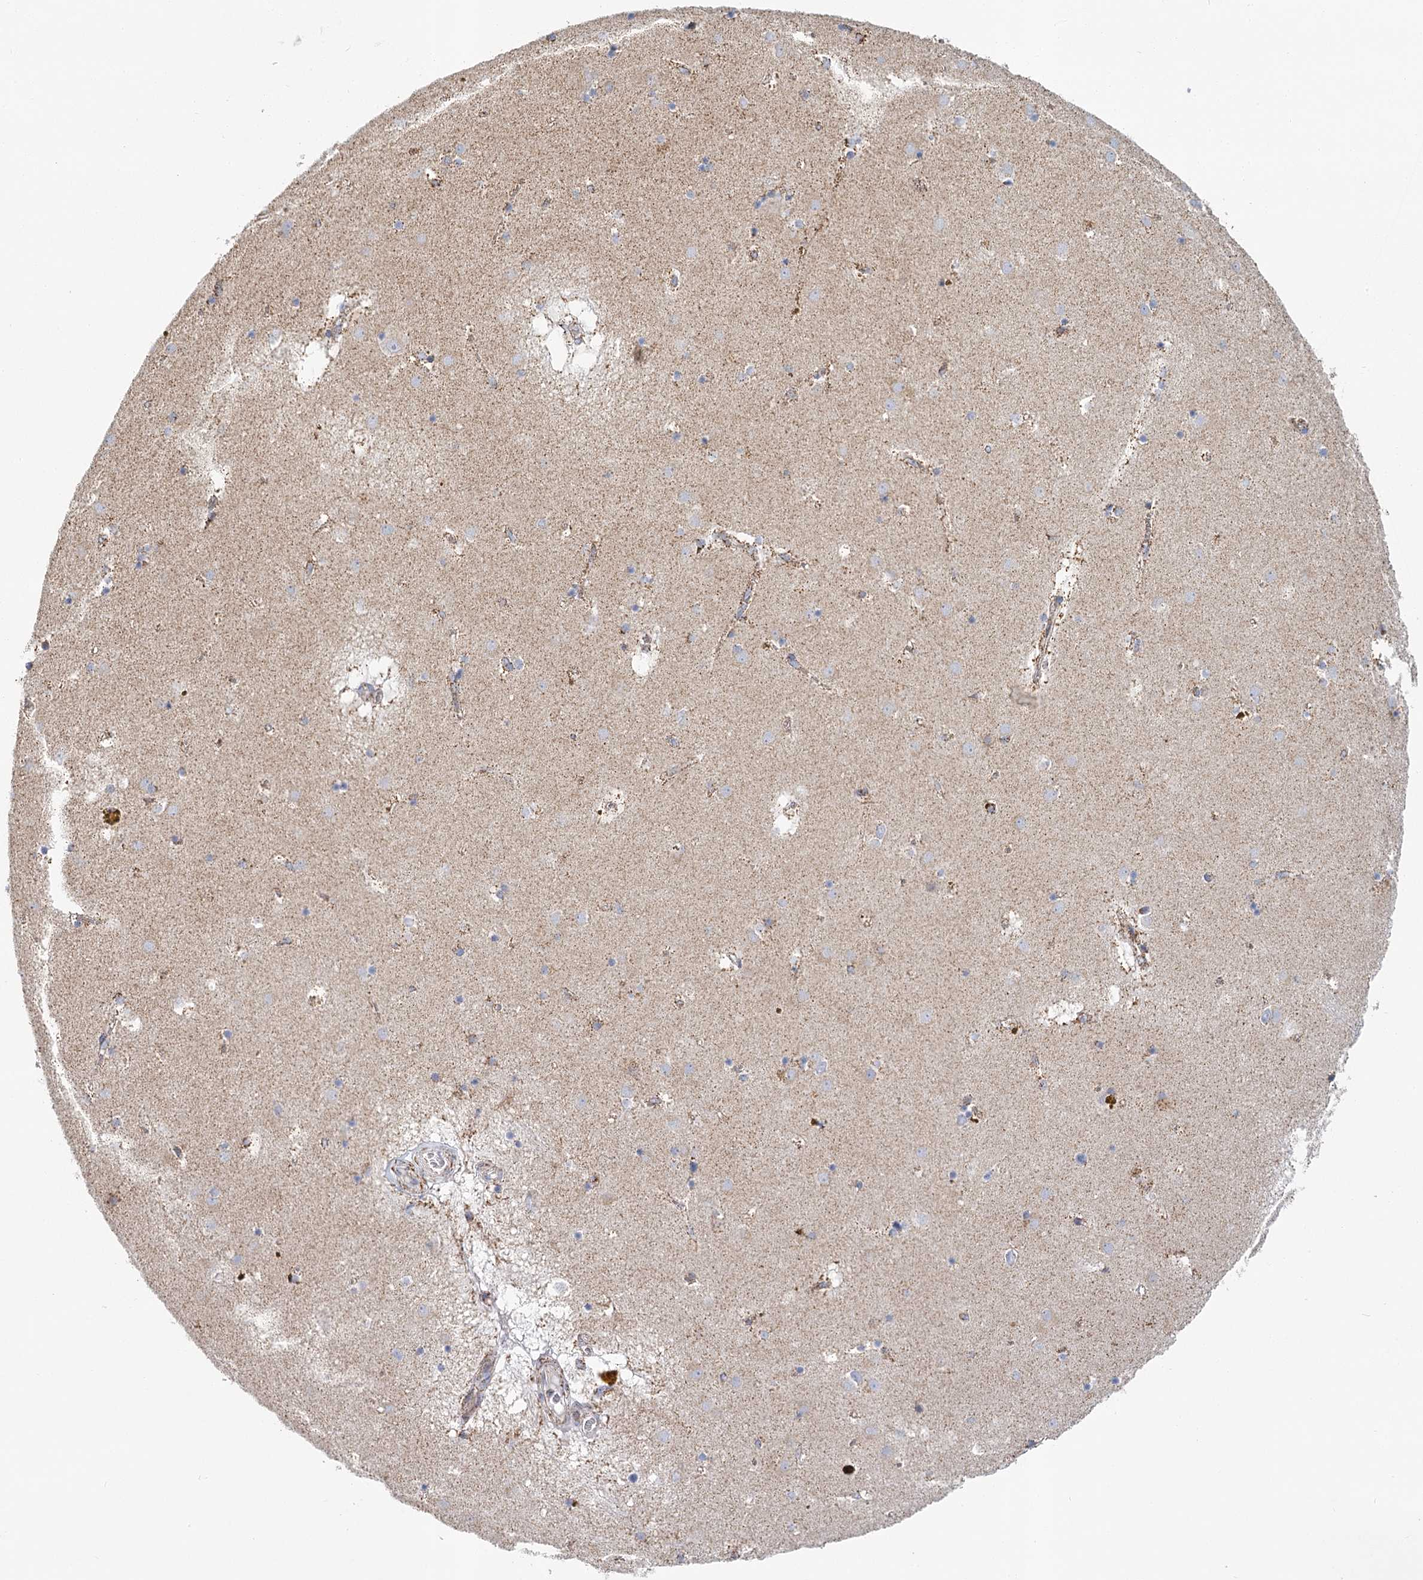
{"staining": {"intensity": "moderate", "quantity": "<25%", "location": "cytoplasmic/membranous"}, "tissue": "caudate", "cell_type": "Glial cells", "image_type": "normal", "snomed": [{"axis": "morphology", "description": "Normal tissue, NOS"}, {"axis": "topography", "description": "Lateral ventricle wall"}], "caption": "Caudate stained with immunohistochemistry (IHC) displays moderate cytoplasmic/membranous staining in about <25% of glial cells.", "gene": "LSS", "patient": {"sex": "male", "age": 70}}